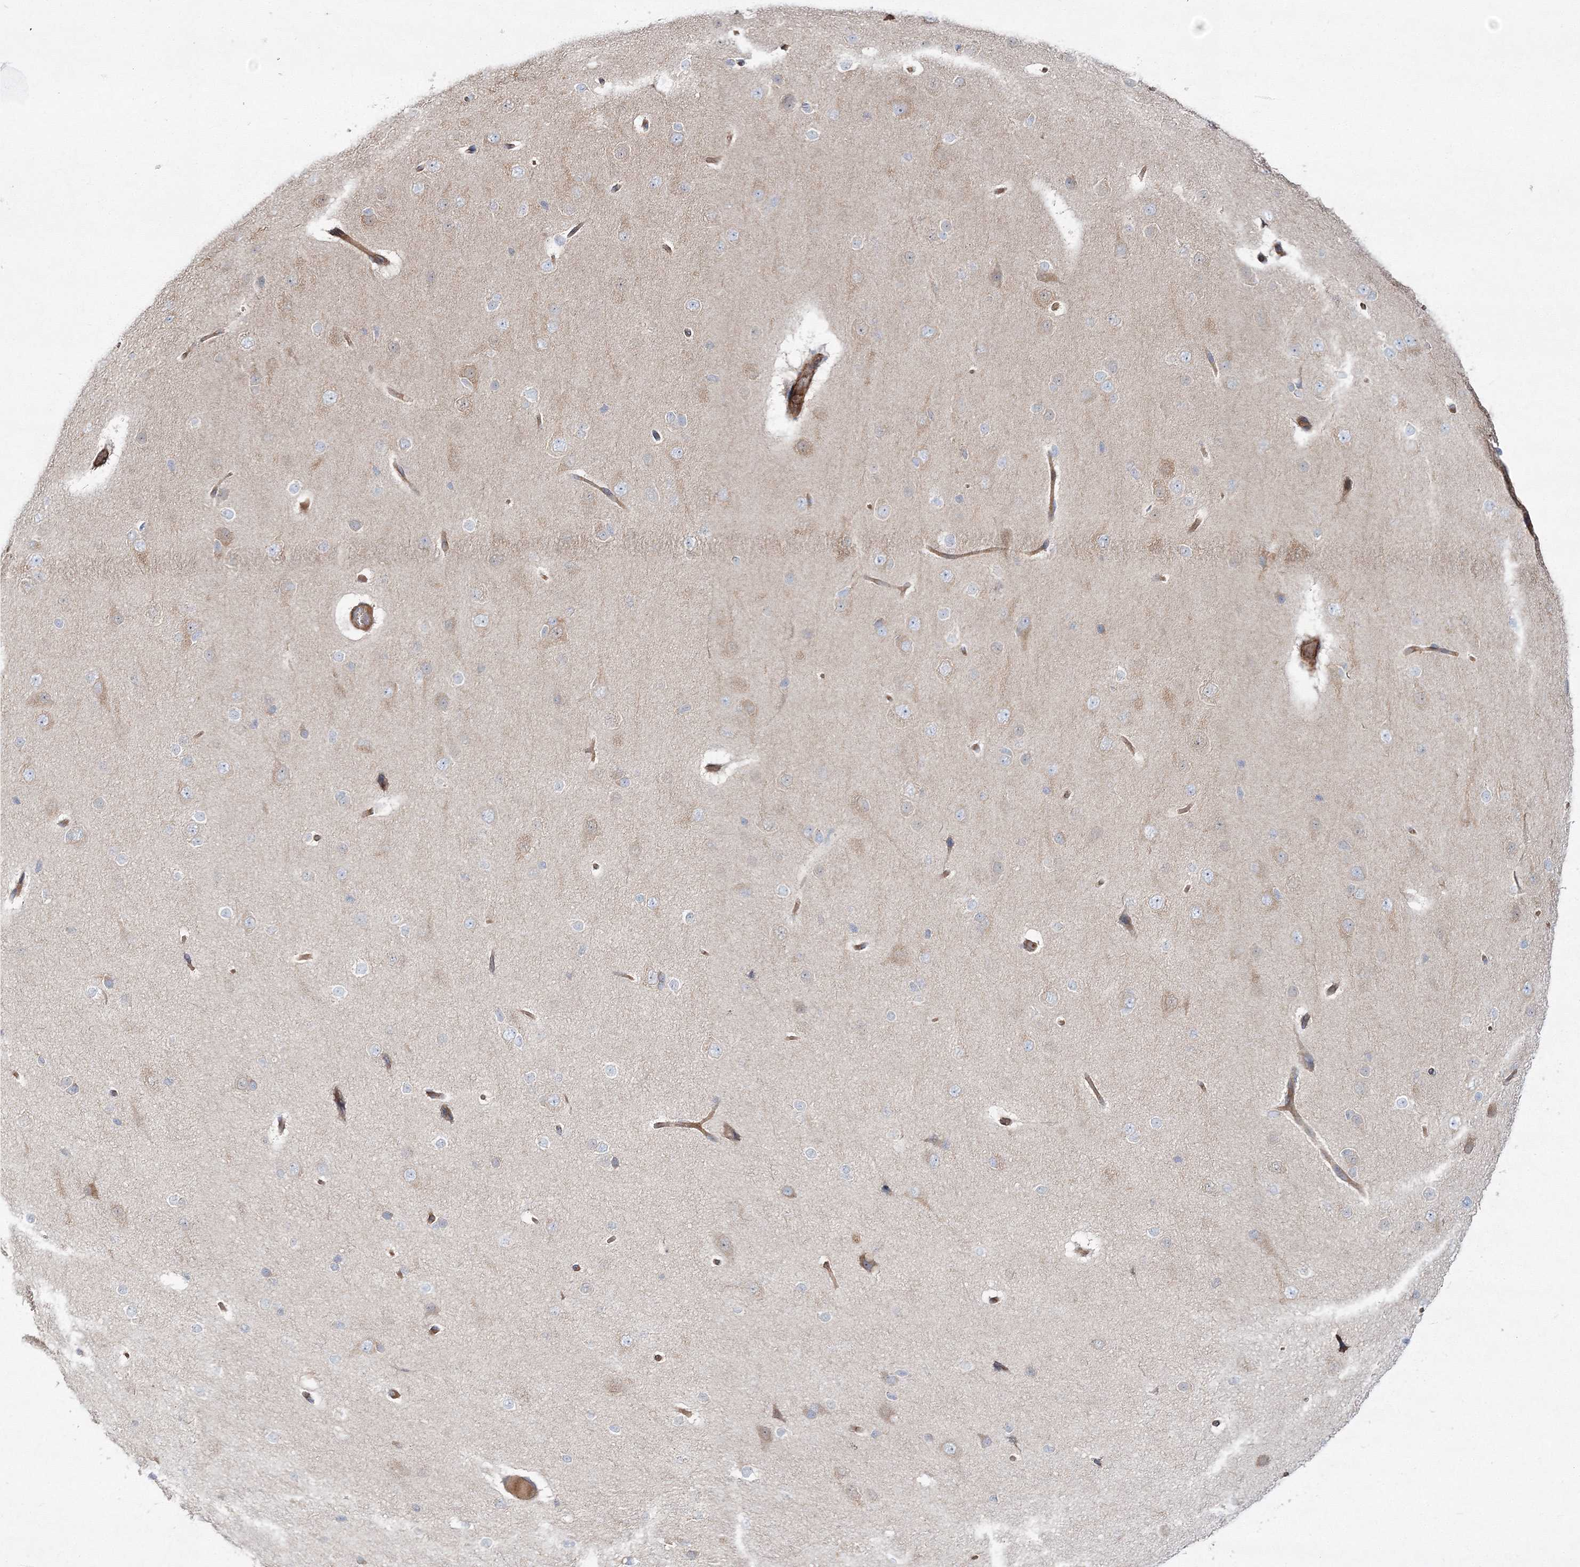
{"staining": {"intensity": "moderate", "quantity": ">75%", "location": "cytoplasmic/membranous"}, "tissue": "cerebral cortex", "cell_type": "Endothelial cells", "image_type": "normal", "snomed": [{"axis": "morphology", "description": "Normal tissue, NOS"}, {"axis": "morphology", "description": "Developmental malformation"}, {"axis": "topography", "description": "Cerebral cortex"}], "caption": "The photomicrograph demonstrates immunohistochemical staining of normal cerebral cortex. There is moderate cytoplasmic/membranous staining is seen in approximately >75% of endothelial cells. The staining was performed using DAB (3,3'-diaminobenzidine) to visualize the protein expression in brown, while the nuclei were stained in blue with hematoxylin (Magnification: 20x).", "gene": "ZSWIM6", "patient": {"sex": "female", "age": 30}}